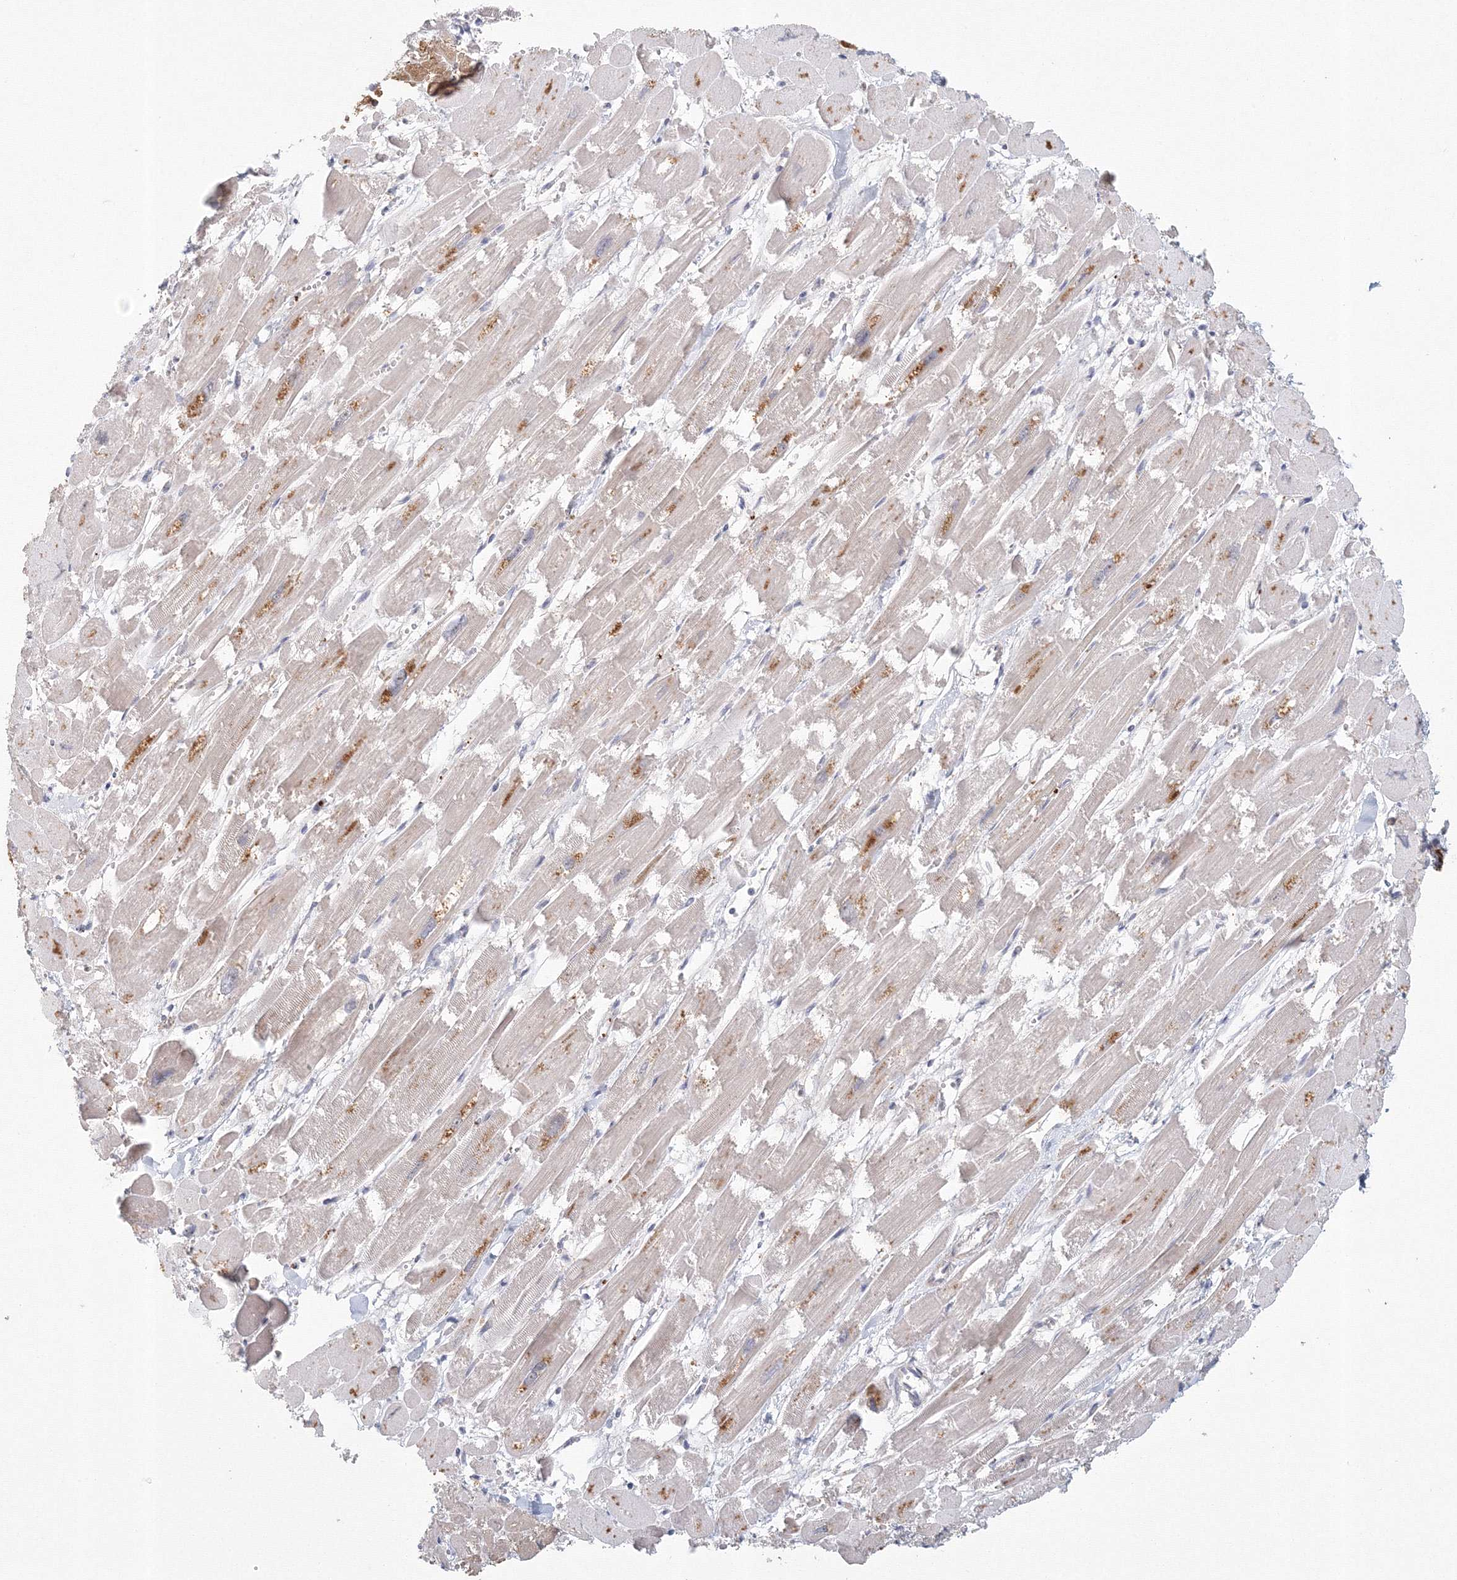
{"staining": {"intensity": "moderate", "quantity": "25%-75%", "location": "cytoplasmic/membranous"}, "tissue": "heart muscle", "cell_type": "Cardiomyocytes", "image_type": "normal", "snomed": [{"axis": "morphology", "description": "Normal tissue, NOS"}, {"axis": "topography", "description": "Heart"}], "caption": "Benign heart muscle demonstrates moderate cytoplasmic/membranous expression in approximately 25%-75% of cardiomyocytes, visualized by immunohistochemistry. (Stains: DAB in brown, nuclei in blue, Microscopy: brightfield microscopy at high magnification).", "gene": "GRPEL1", "patient": {"sex": "male", "age": 54}}